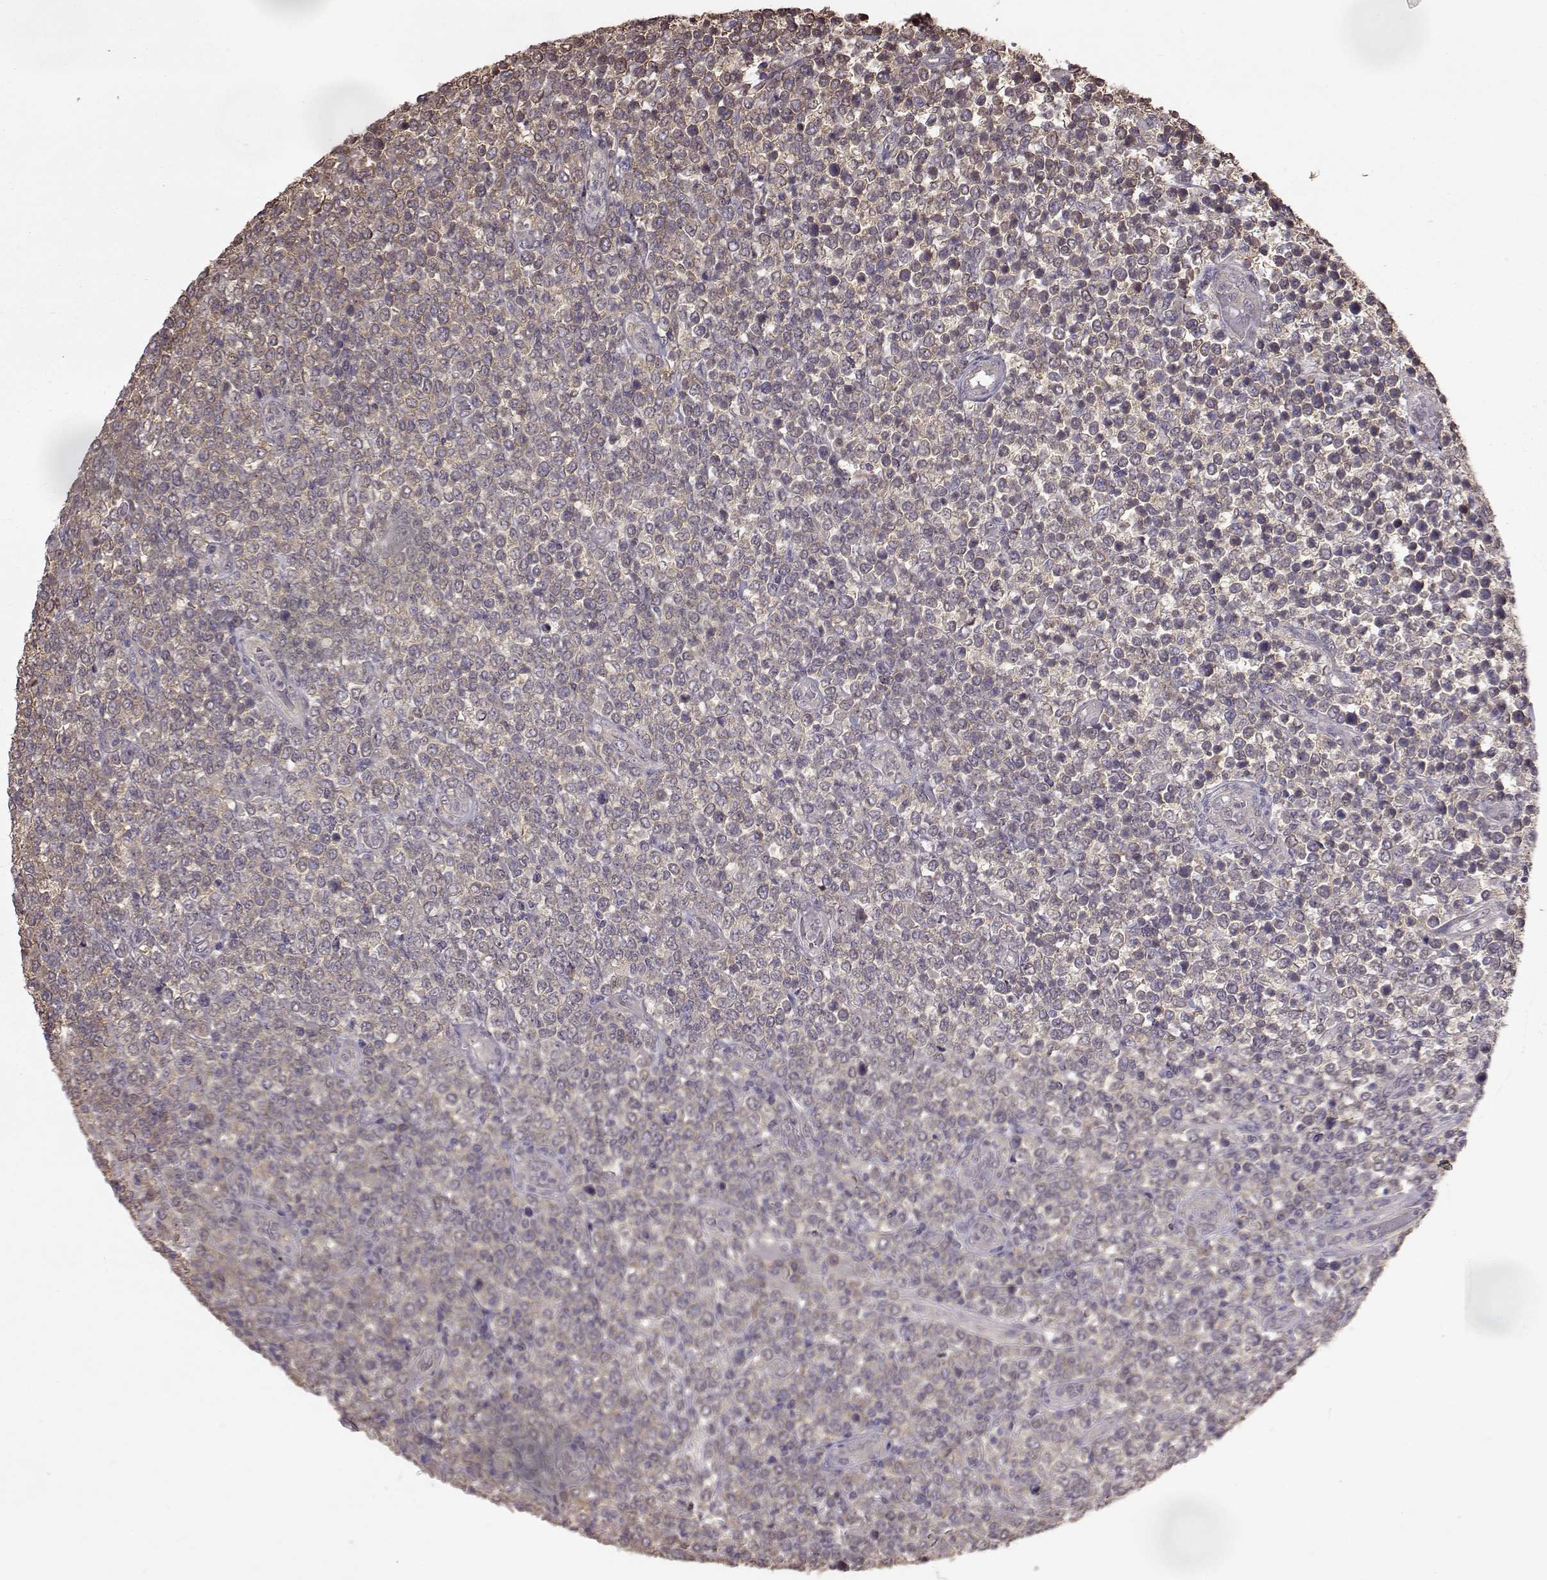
{"staining": {"intensity": "negative", "quantity": "none", "location": "none"}, "tissue": "lymphoma", "cell_type": "Tumor cells", "image_type": "cancer", "snomed": [{"axis": "morphology", "description": "Malignant lymphoma, non-Hodgkin's type, High grade"}, {"axis": "topography", "description": "Soft tissue"}], "caption": "This micrograph is of lymphoma stained with immunohistochemistry to label a protein in brown with the nuclei are counter-stained blue. There is no positivity in tumor cells.", "gene": "NME1-NME2", "patient": {"sex": "female", "age": 56}}